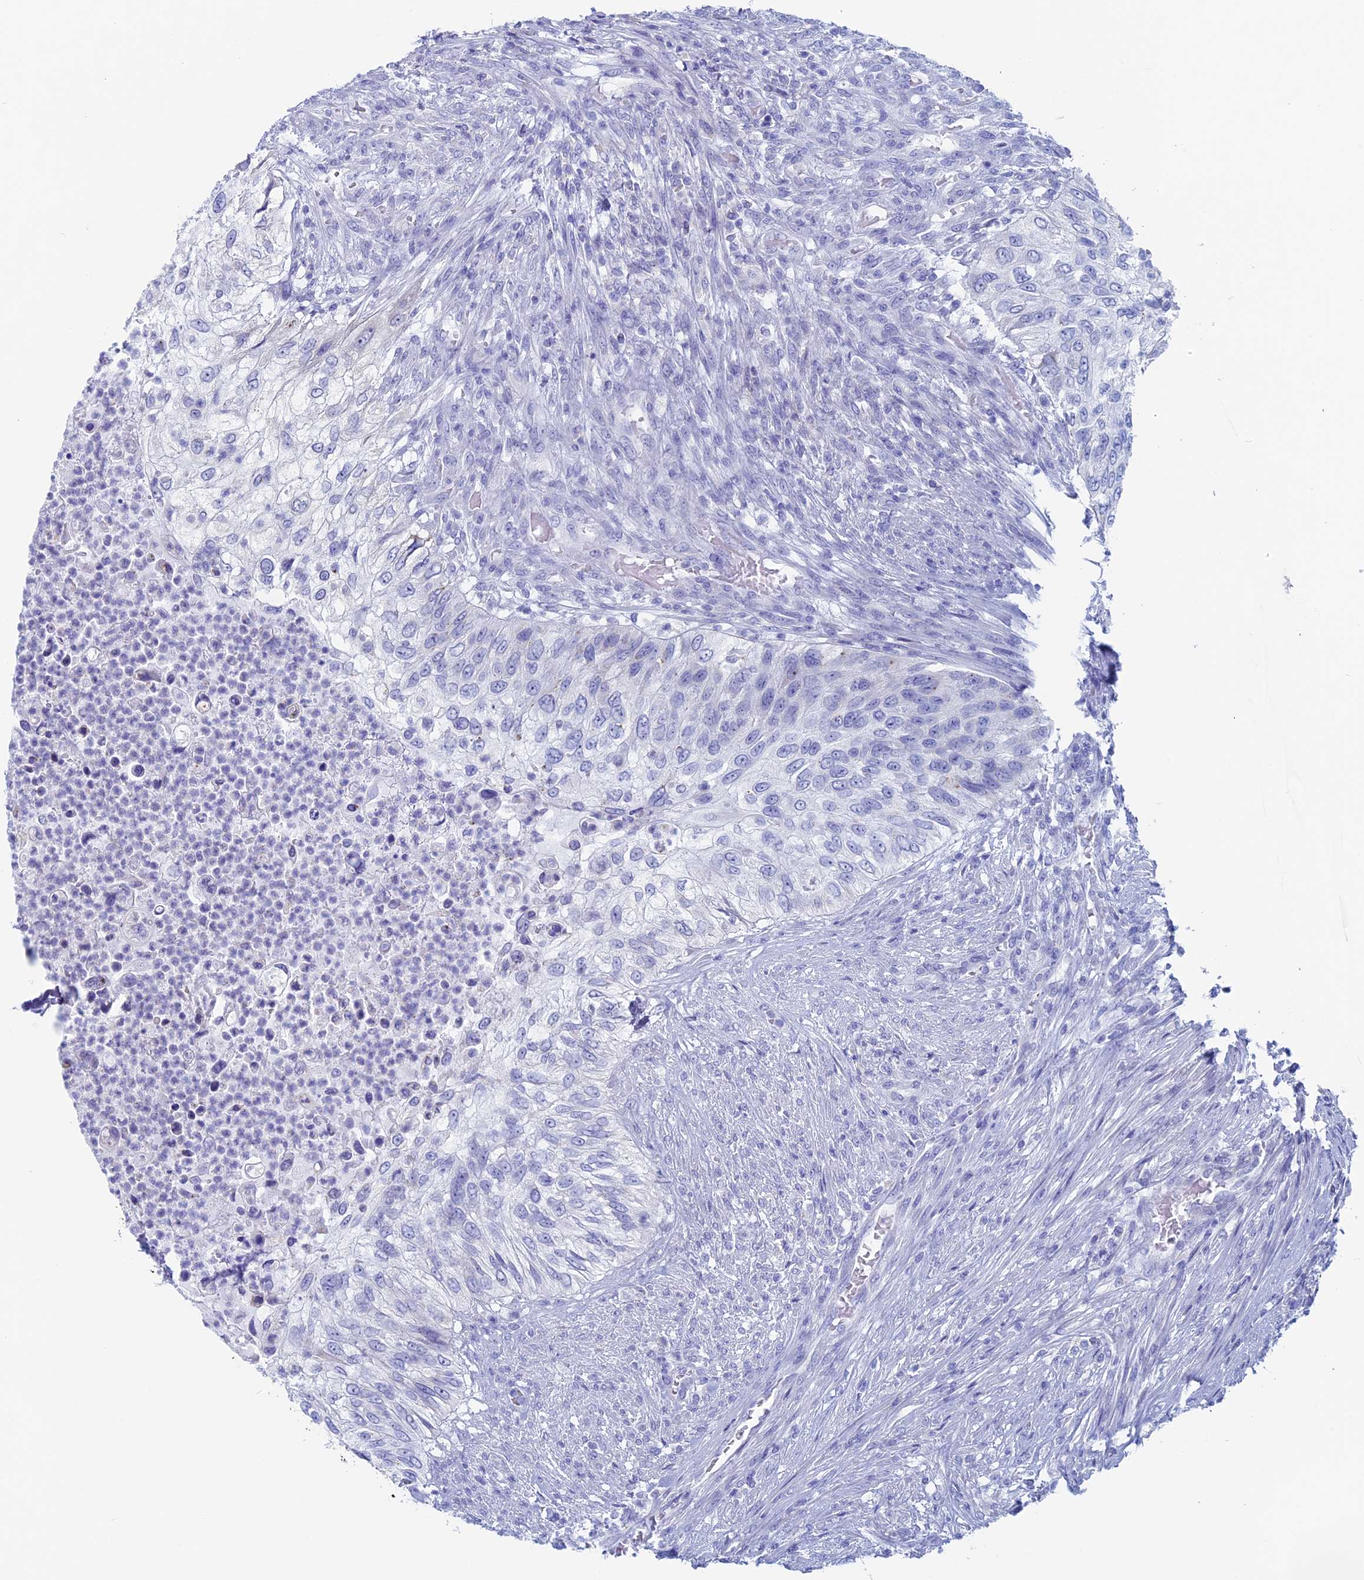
{"staining": {"intensity": "negative", "quantity": "none", "location": "none"}, "tissue": "urothelial cancer", "cell_type": "Tumor cells", "image_type": "cancer", "snomed": [{"axis": "morphology", "description": "Urothelial carcinoma, High grade"}, {"axis": "topography", "description": "Urinary bladder"}], "caption": "High power microscopy micrograph of an immunohistochemistry micrograph of urothelial cancer, revealing no significant staining in tumor cells. Nuclei are stained in blue.", "gene": "MAGEB6", "patient": {"sex": "female", "age": 60}}